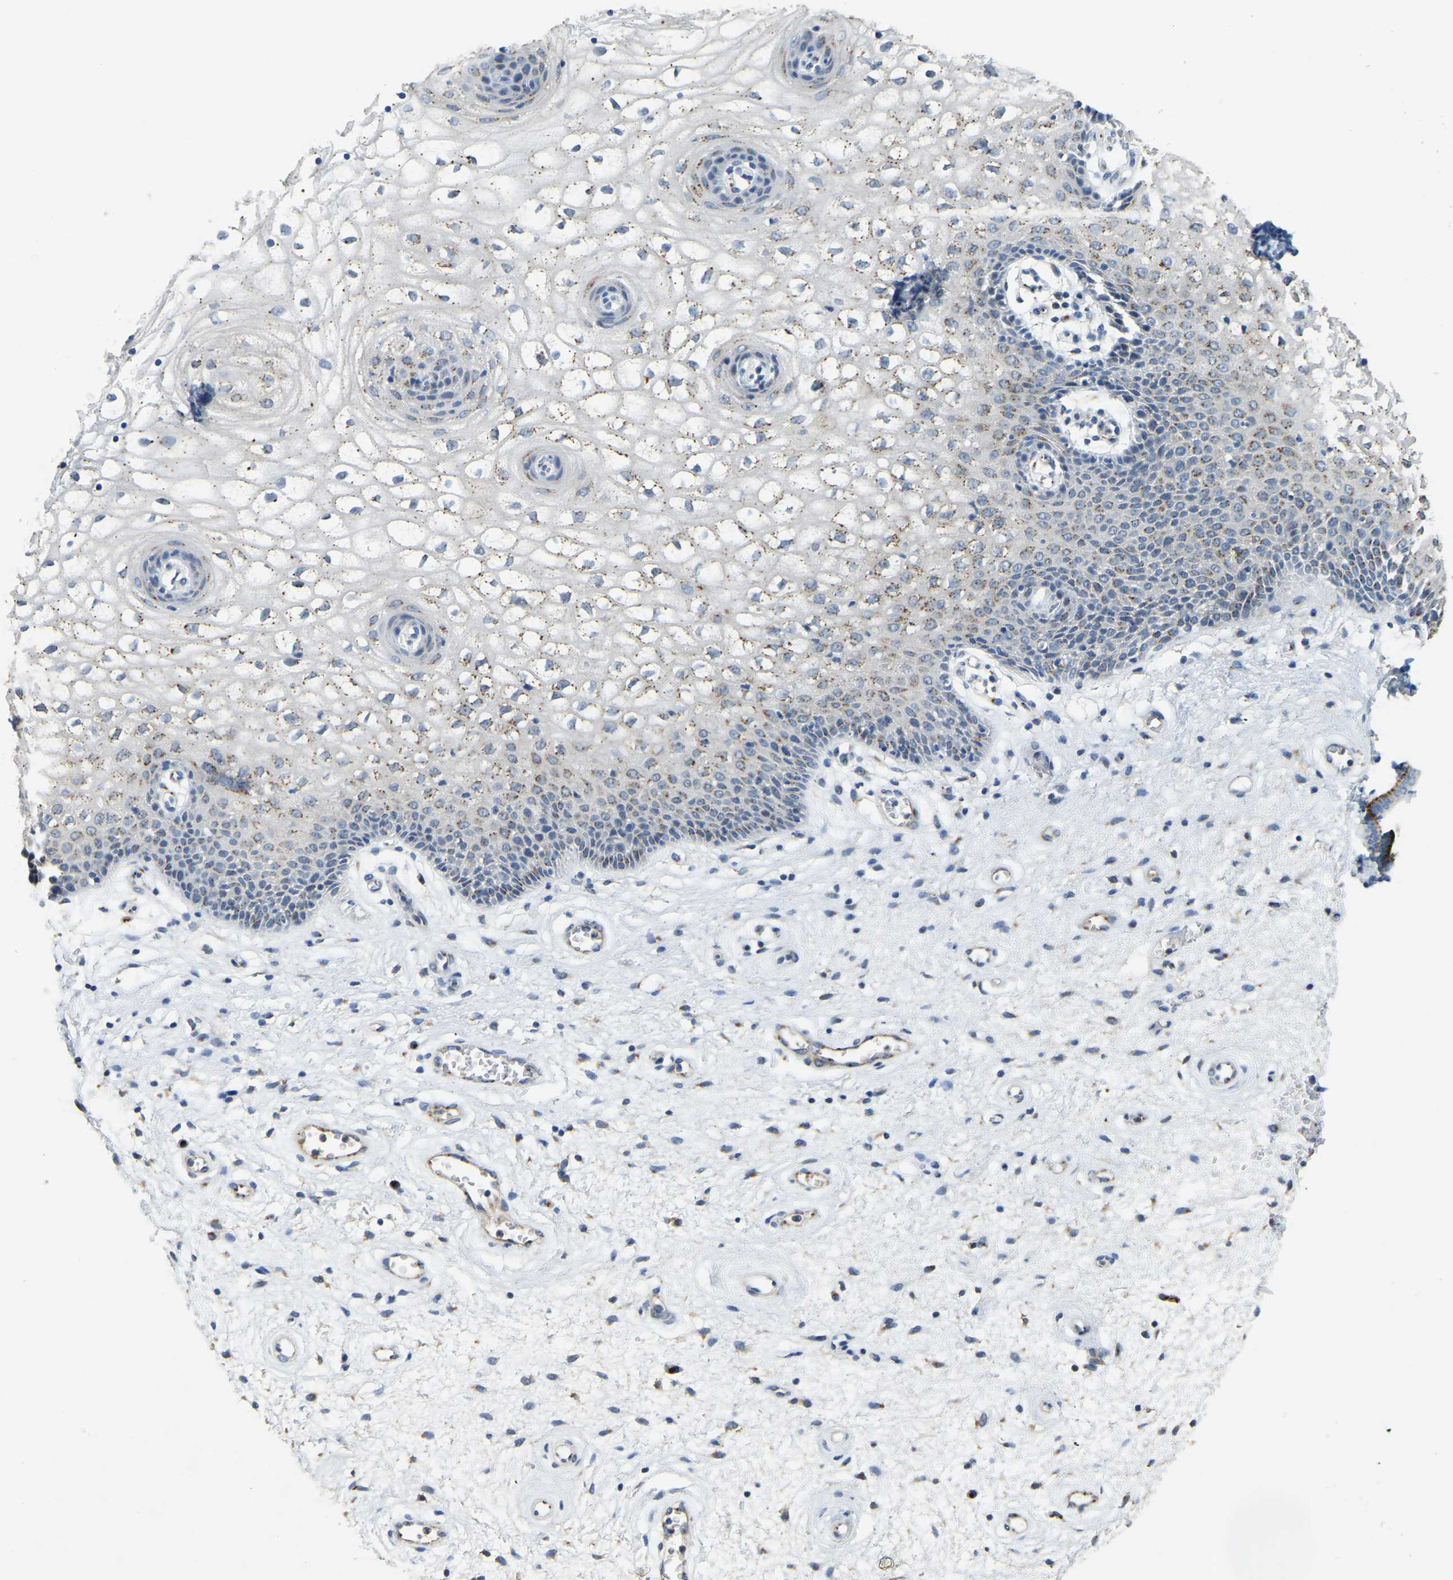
{"staining": {"intensity": "weak", "quantity": "25%-75%", "location": "cytoplasmic/membranous"}, "tissue": "vagina", "cell_type": "Squamous epithelial cells", "image_type": "normal", "snomed": [{"axis": "morphology", "description": "Normal tissue, NOS"}, {"axis": "topography", "description": "Vagina"}], "caption": "This is an image of immunohistochemistry staining of unremarkable vagina, which shows weak staining in the cytoplasmic/membranous of squamous epithelial cells.", "gene": "FAM174A", "patient": {"sex": "female", "age": 34}}